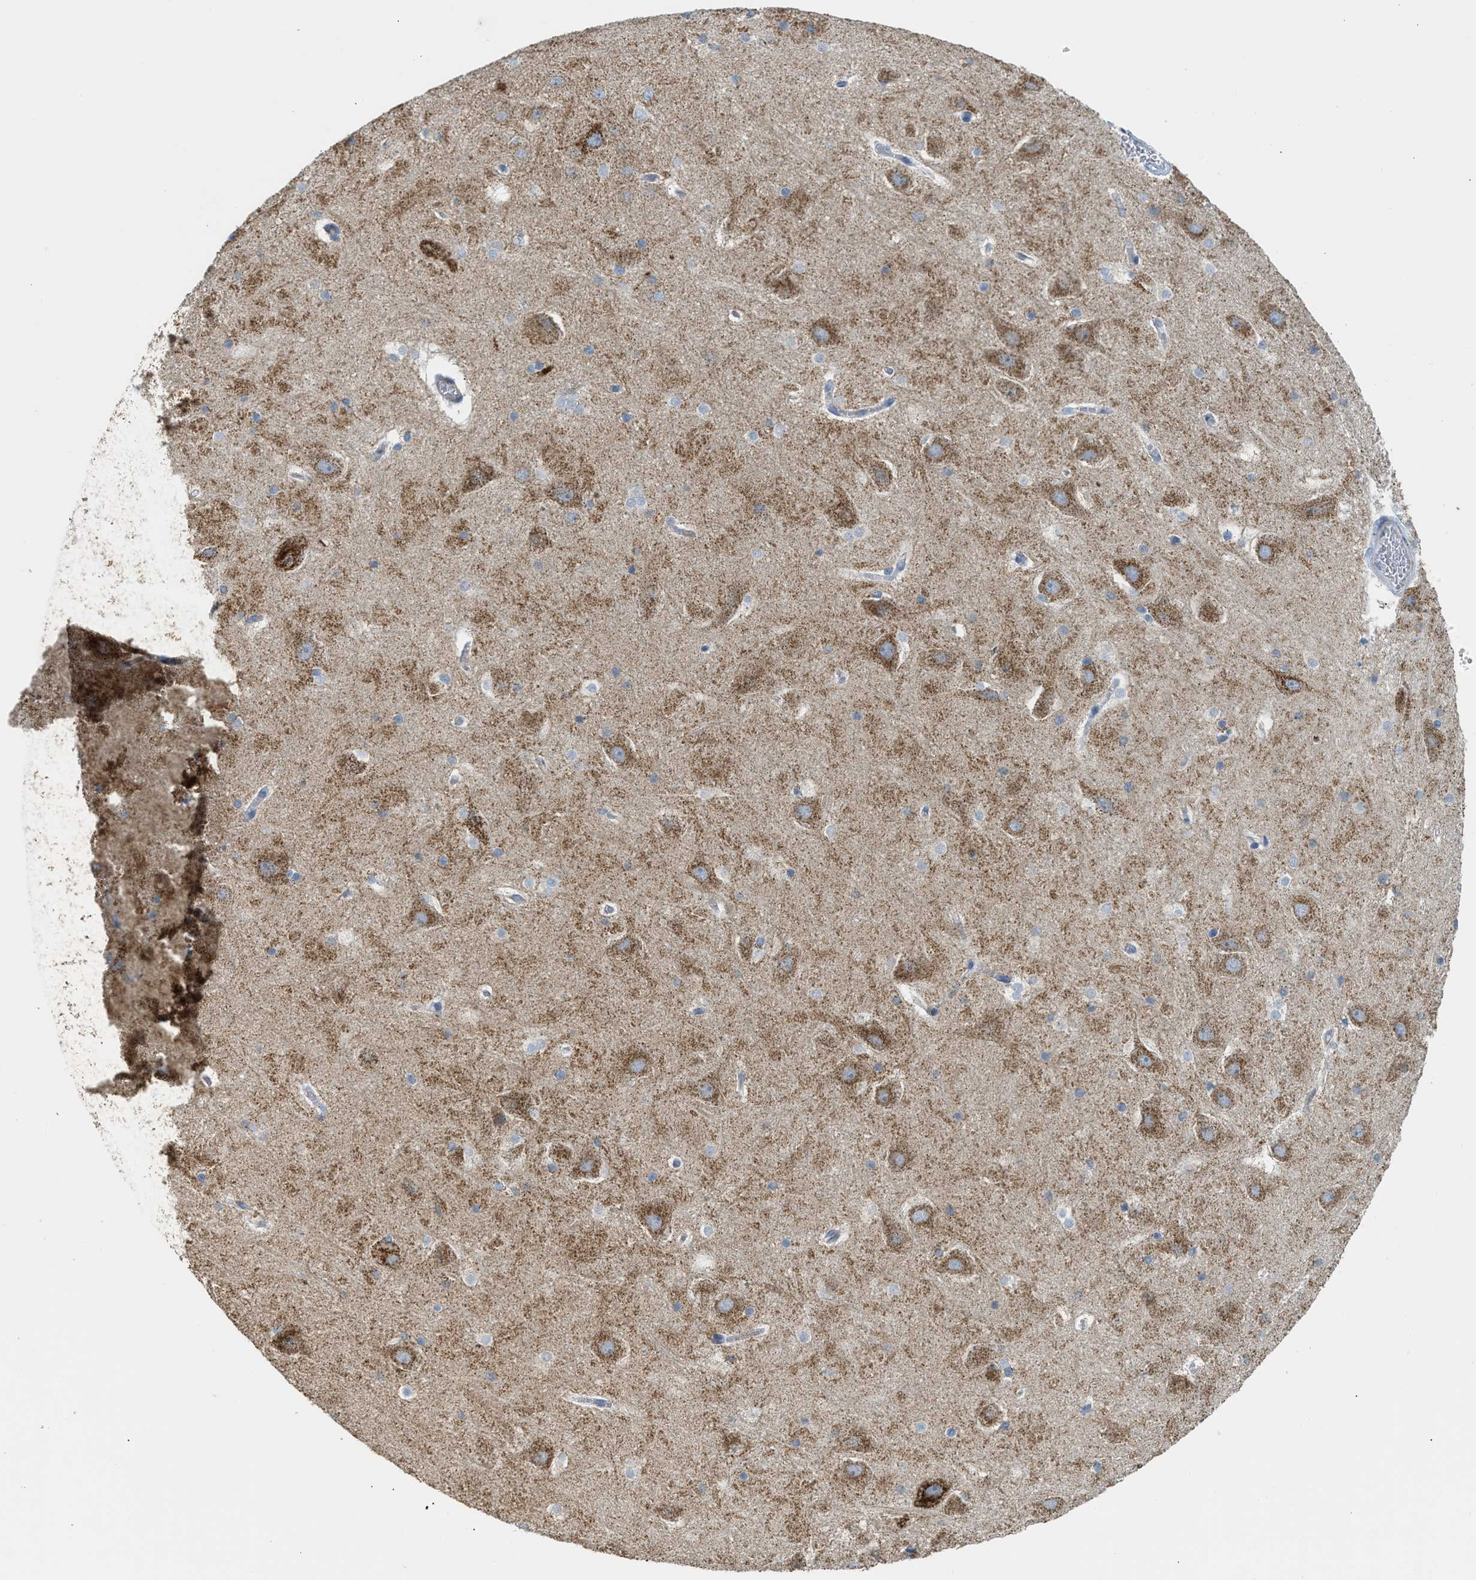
{"staining": {"intensity": "moderate", "quantity": "<25%", "location": "cytoplasmic/membranous"}, "tissue": "hippocampus", "cell_type": "Glial cells", "image_type": "normal", "snomed": [{"axis": "morphology", "description": "Normal tissue, NOS"}, {"axis": "topography", "description": "Hippocampus"}], "caption": "The image shows immunohistochemical staining of unremarkable hippocampus. There is moderate cytoplasmic/membranous positivity is identified in approximately <25% of glial cells.", "gene": "GOT2", "patient": {"sex": "male", "age": 45}}